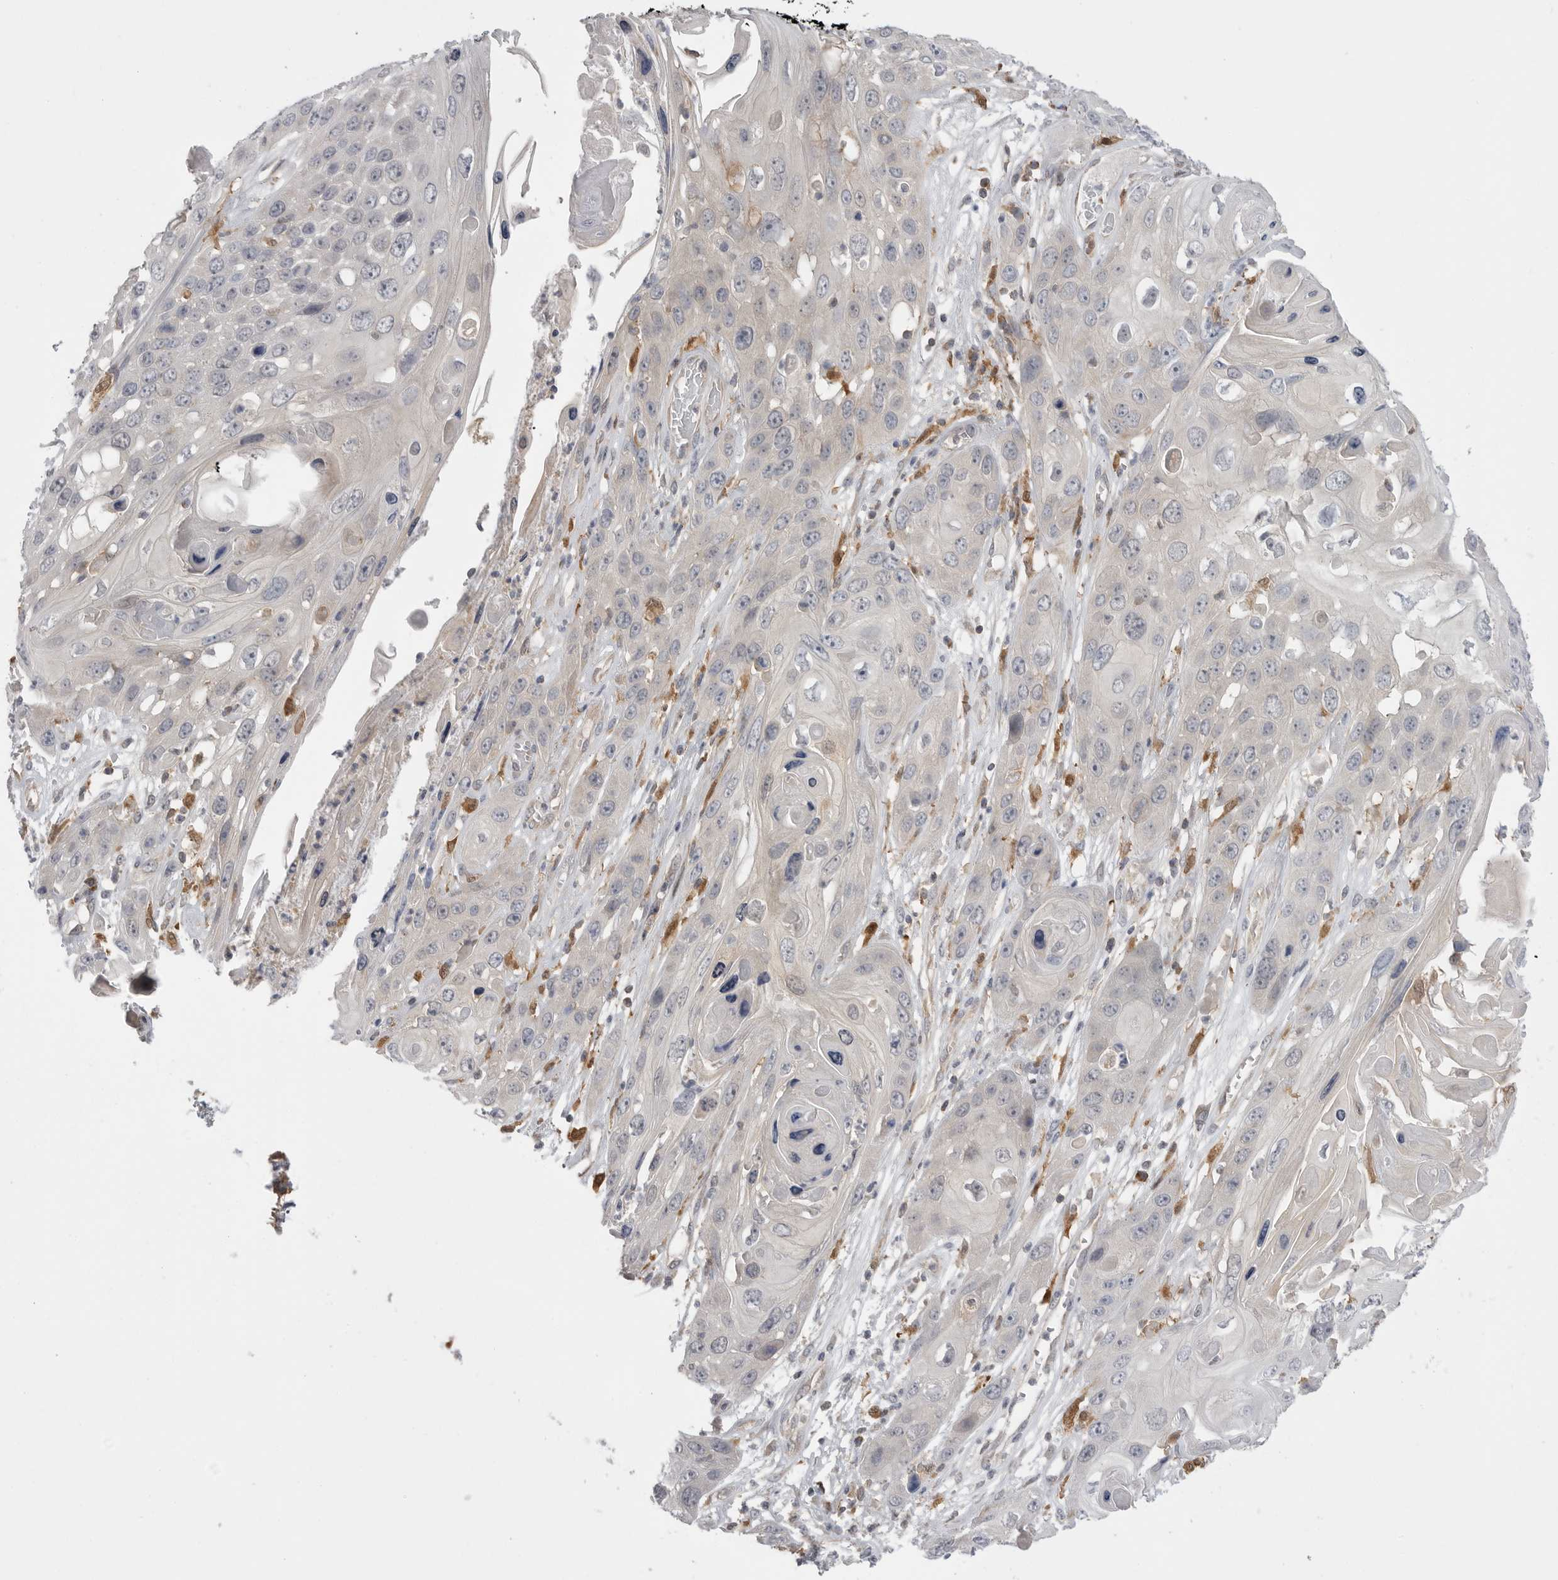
{"staining": {"intensity": "negative", "quantity": "none", "location": "none"}, "tissue": "skin cancer", "cell_type": "Tumor cells", "image_type": "cancer", "snomed": [{"axis": "morphology", "description": "Squamous cell carcinoma, NOS"}, {"axis": "topography", "description": "Skin"}], "caption": "Immunohistochemical staining of human skin squamous cell carcinoma exhibits no significant staining in tumor cells.", "gene": "KYAT3", "patient": {"sex": "male", "age": 55}}